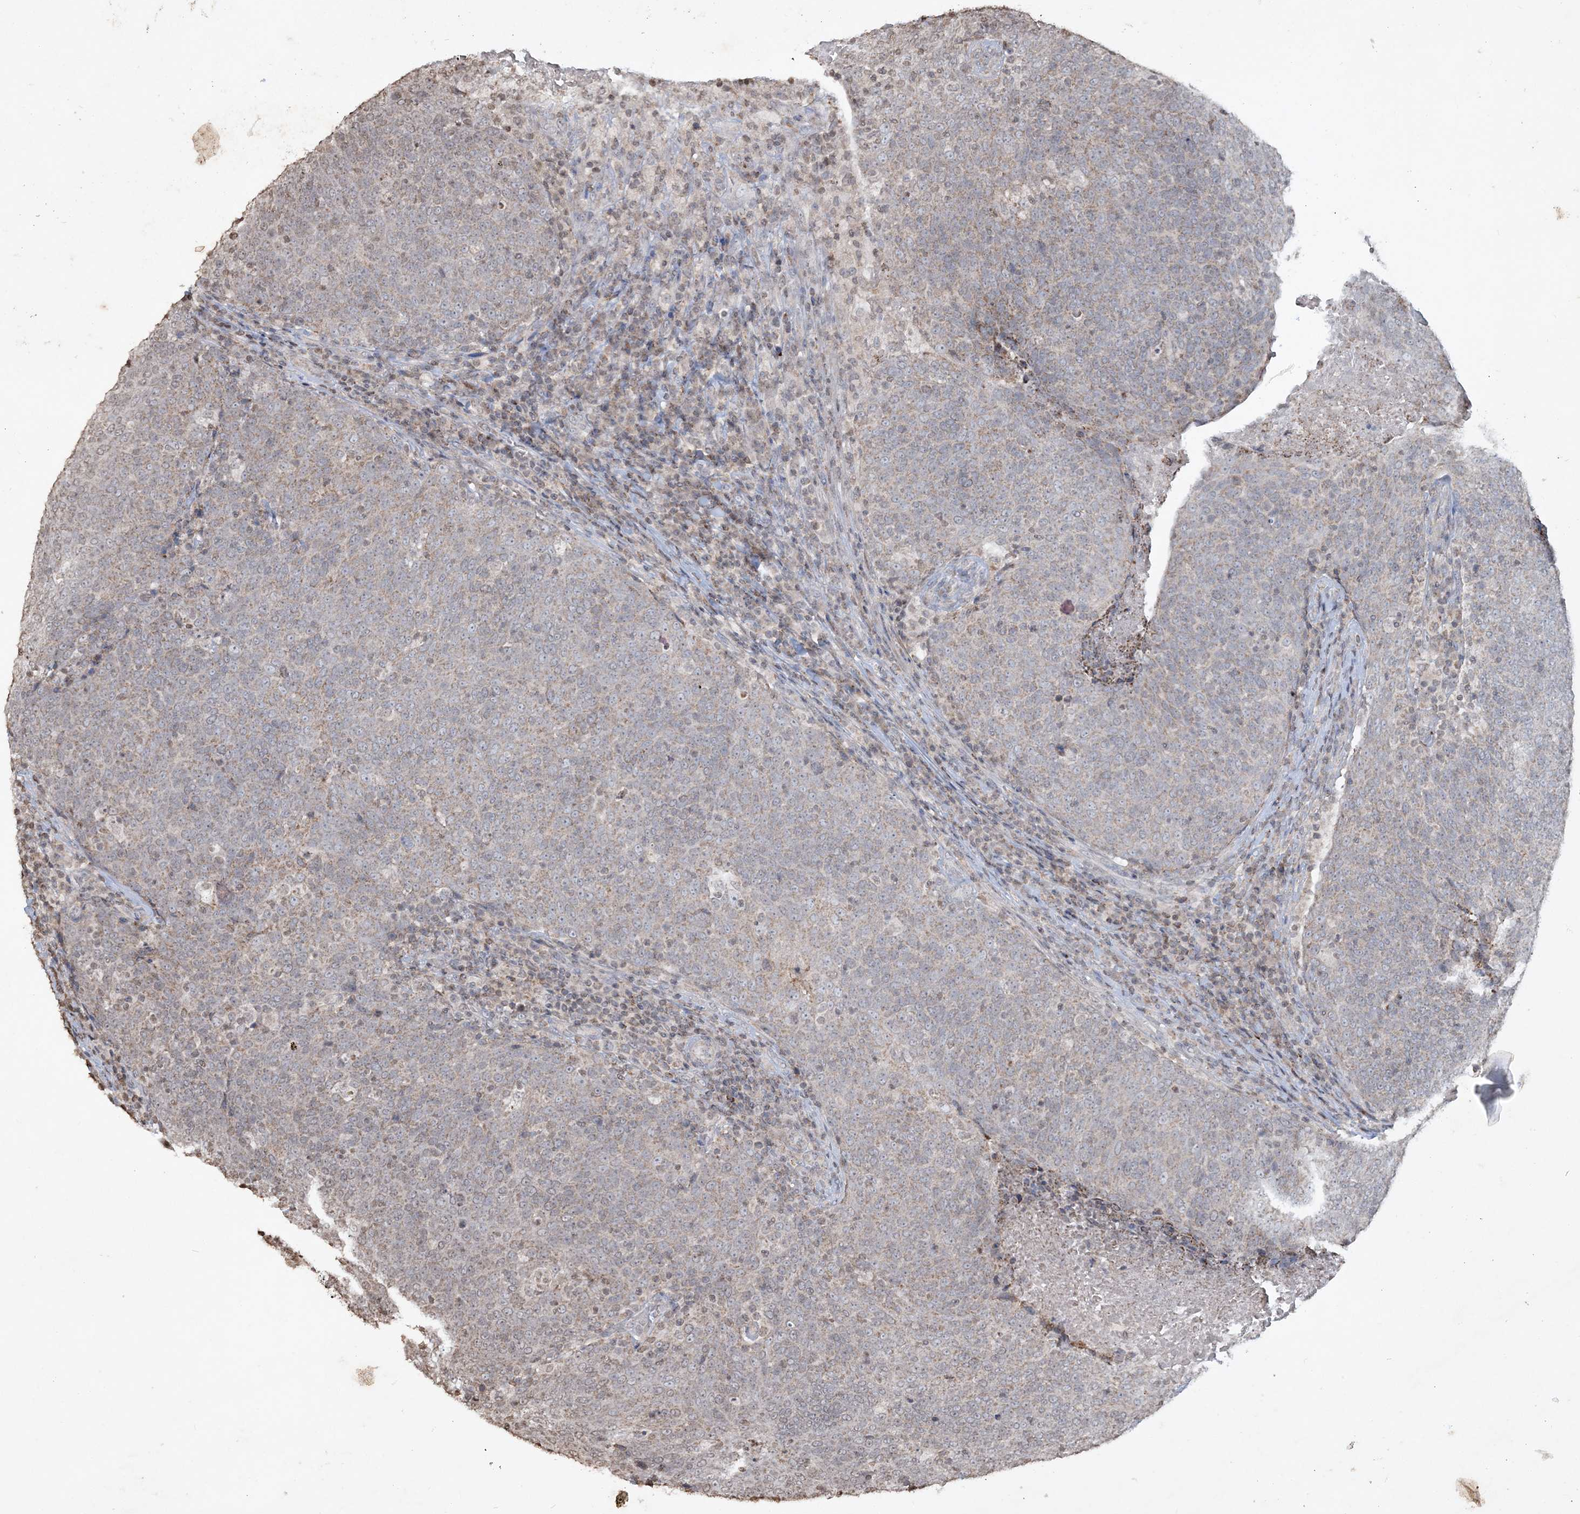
{"staining": {"intensity": "negative", "quantity": "none", "location": "none"}, "tissue": "head and neck cancer", "cell_type": "Tumor cells", "image_type": "cancer", "snomed": [{"axis": "morphology", "description": "Squamous cell carcinoma, NOS"}, {"axis": "morphology", "description": "Squamous cell carcinoma, metastatic, NOS"}, {"axis": "topography", "description": "Lymph node"}, {"axis": "topography", "description": "Head-Neck"}], "caption": "Immunohistochemical staining of head and neck squamous cell carcinoma displays no significant positivity in tumor cells.", "gene": "TTC7A", "patient": {"sex": "male", "age": 62}}